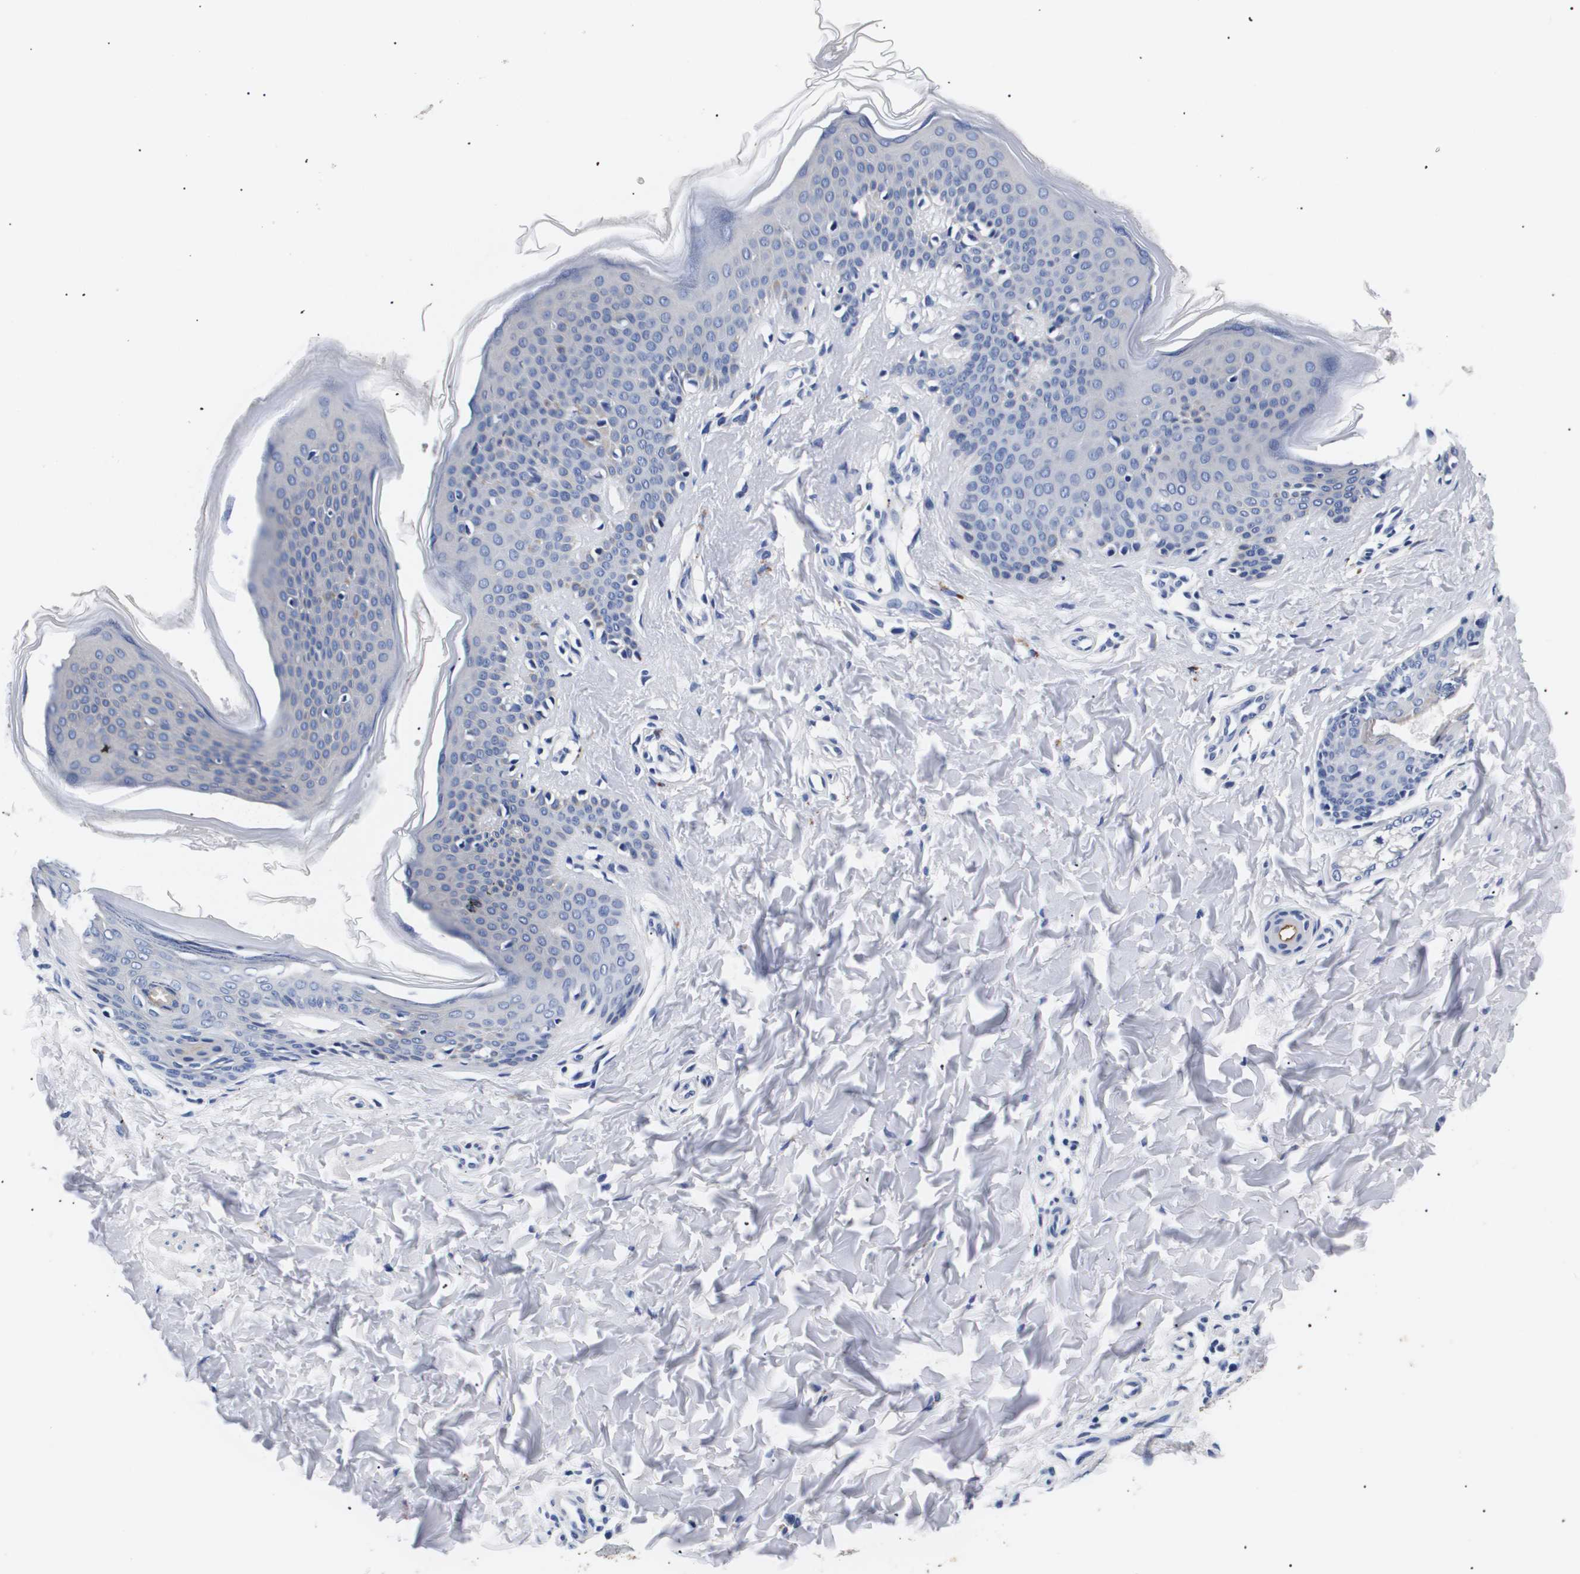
{"staining": {"intensity": "negative", "quantity": "none", "location": "none"}, "tissue": "skin", "cell_type": "Fibroblasts", "image_type": "normal", "snomed": [{"axis": "morphology", "description": "Normal tissue, NOS"}, {"axis": "topography", "description": "Skin"}], "caption": "Skin stained for a protein using immunohistochemistry (IHC) reveals no expression fibroblasts.", "gene": "ATP6V0A4", "patient": {"sex": "female", "age": 17}}